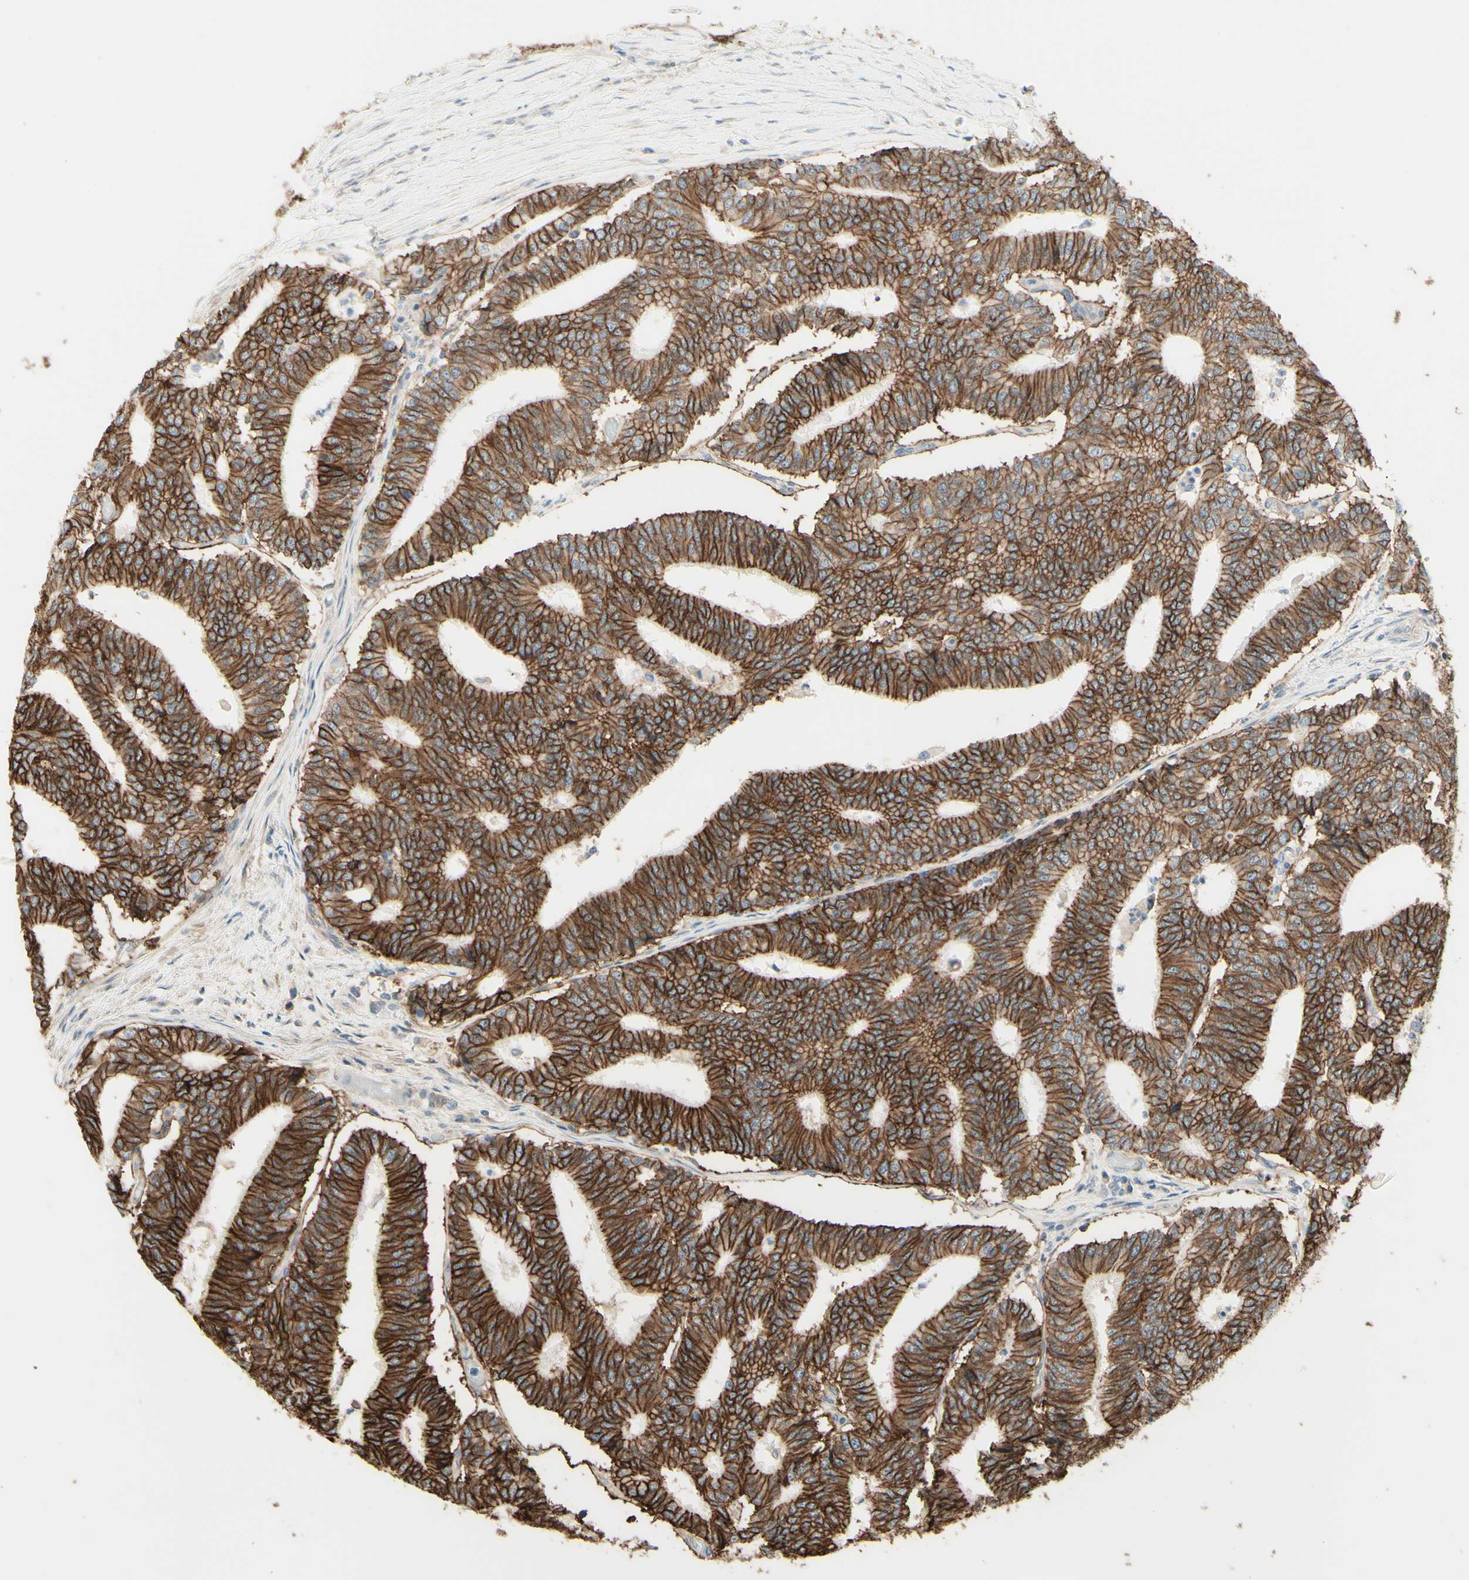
{"staining": {"intensity": "strong", "quantity": ">75%", "location": "cytoplasmic/membranous"}, "tissue": "prostate cancer", "cell_type": "Tumor cells", "image_type": "cancer", "snomed": [{"axis": "morphology", "description": "Normal tissue, NOS"}, {"axis": "morphology", "description": "Adenocarcinoma, High grade"}, {"axis": "topography", "description": "Prostate"}, {"axis": "topography", "description": "Seminal veicle"}], "caption": "A brown stain highlights strong cytoplasmic/membranous positivity of a protein in prostate cancer tumor cells.", "gene": "RNF149", "patient": {"sex": "male", "age": 55}}